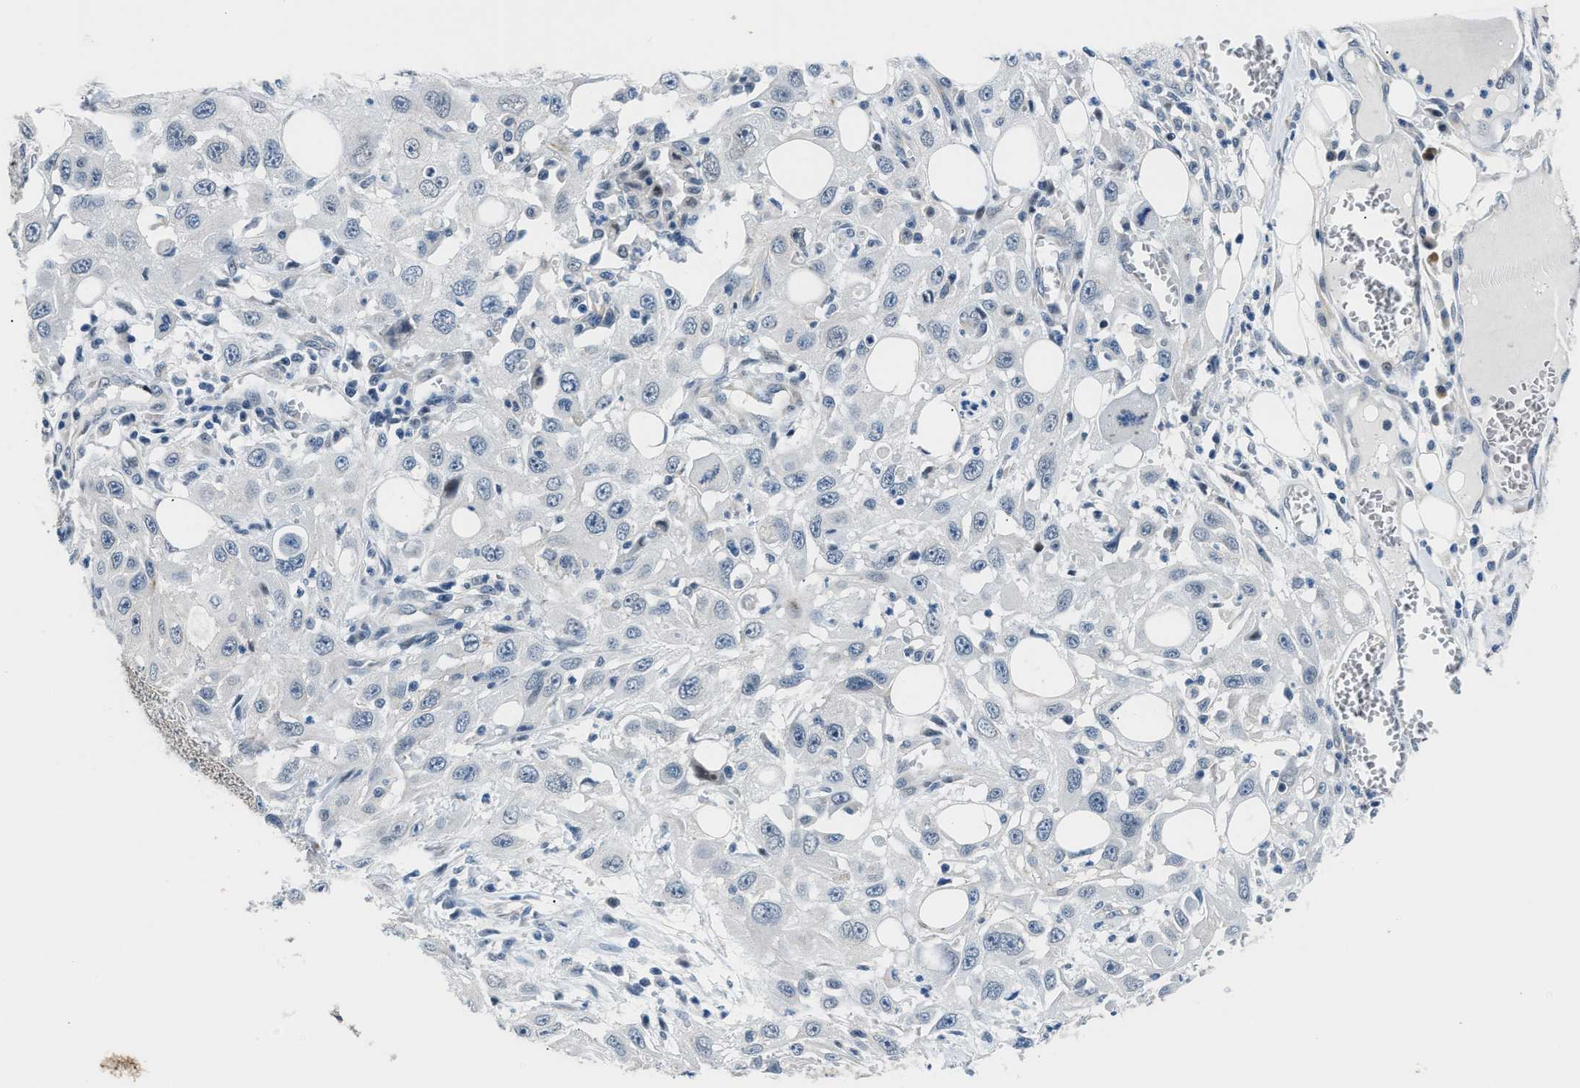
{"staining": {"intensity": "negative", "quantity": "none", "location": "none"}, "tissue": "skin cancer", "cell_type": "Tumor cells", "image_type": "cancer", "snomed": [{"axis": "morphology", "description": "Squamous cell carcinoma, NOS"}, {"axis": "topography", "description": "Skin"}], "caption": "The histopathology image demonstrates no staining of tumor cells in skin squamous cell carcinoma.", "gene": "PPM1H", "patient": {"sex": "male", "age": 75}}